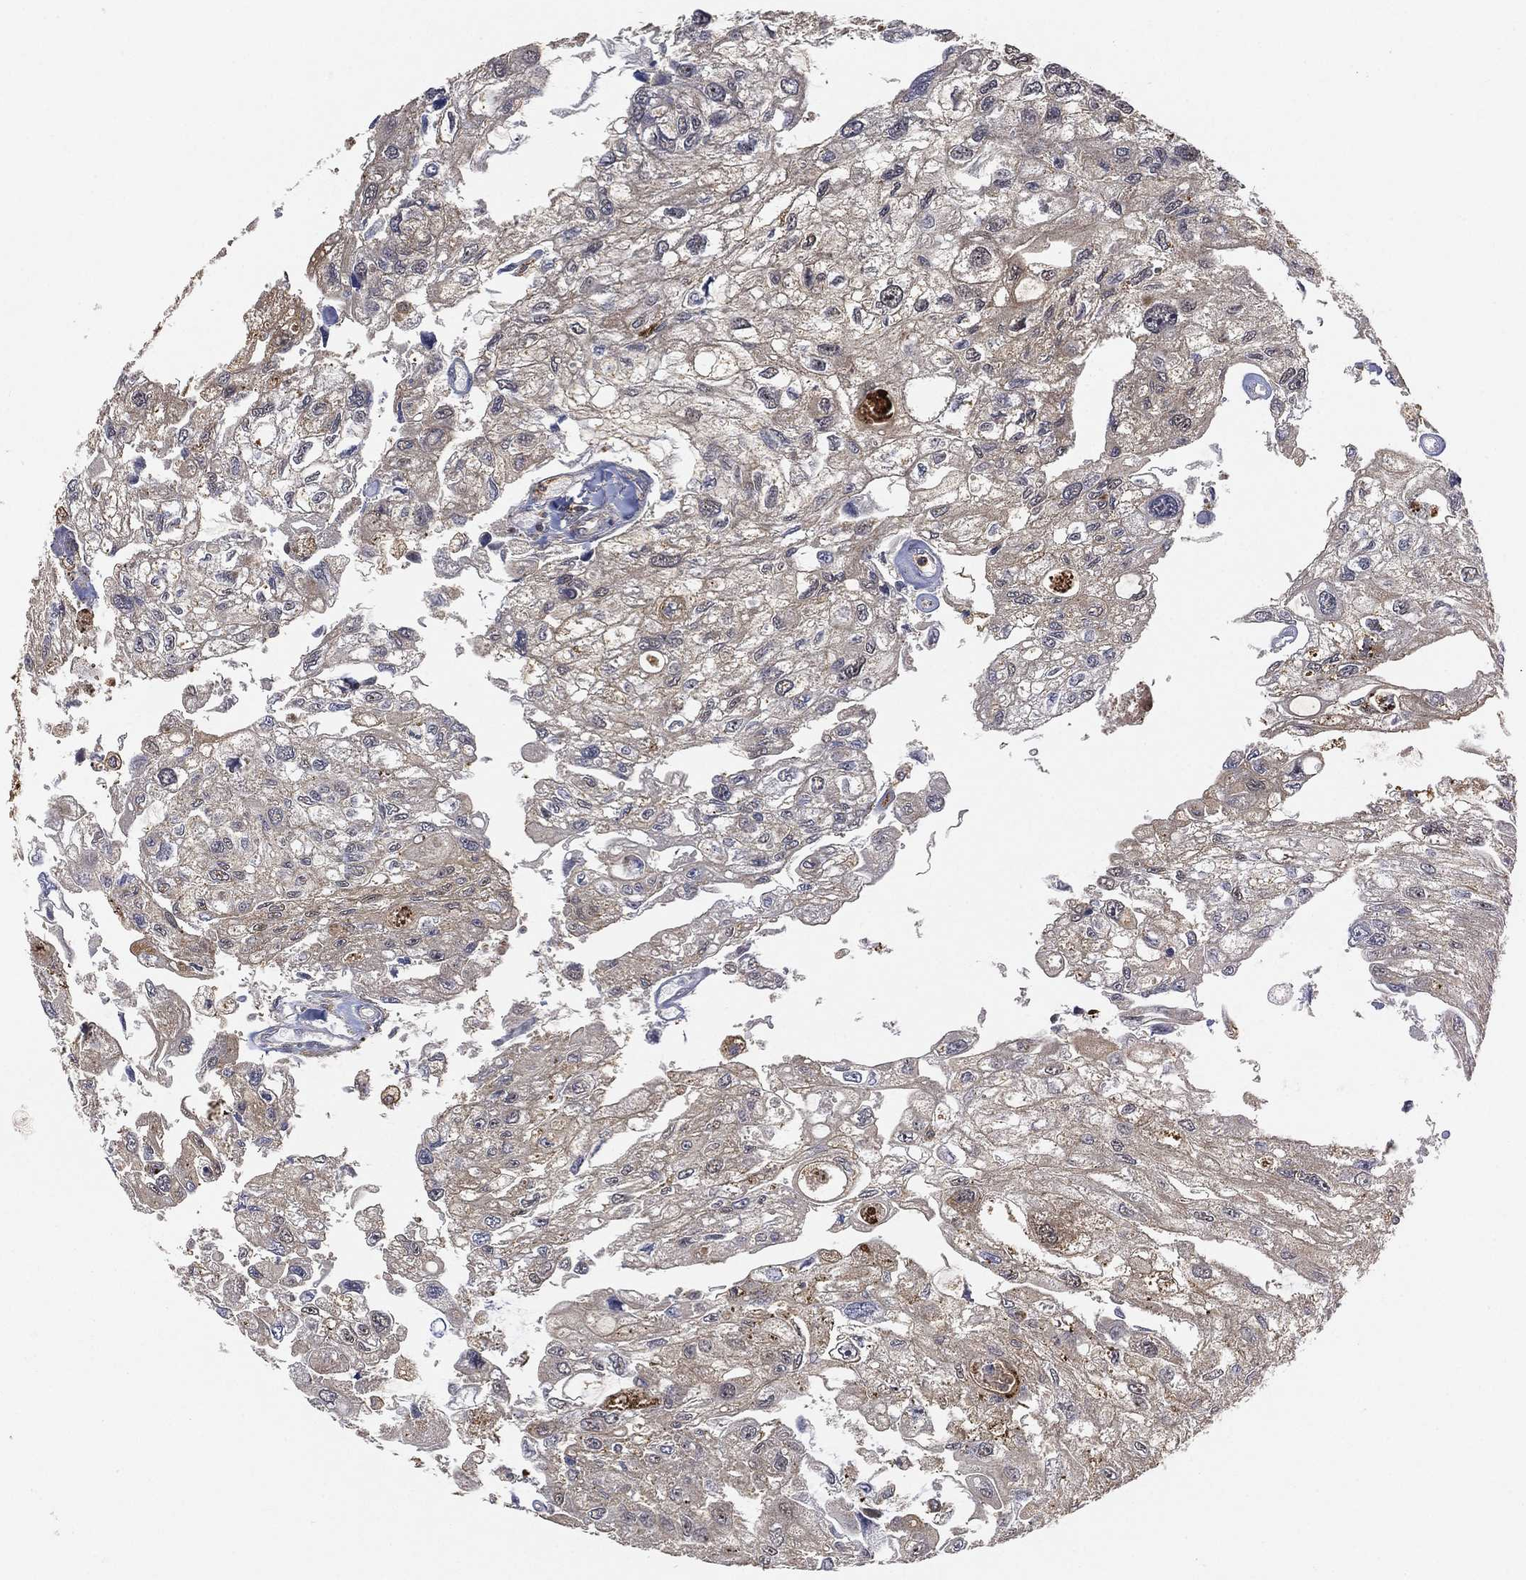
{"staining": {"intensity": "negative", "quantity": "none", "location": "none"}, "tissue": "urothelial cancer", "cell_type": "Tumor cells", "image_type": "cancer", "snomed": [{"axis": "morphology", "description": "Urothelial carcinoma, High grade"}, {"axis": "topography", "description": "Urinary bladder"}], "caption": "Immunohistochemistry micrograph of neoplastic tissue: urothelial cancer stained with DAB shows no significant protein expression in tumor cells.", "gene": "CRYL1", "patient": {"sex": "male", "age": 59}}